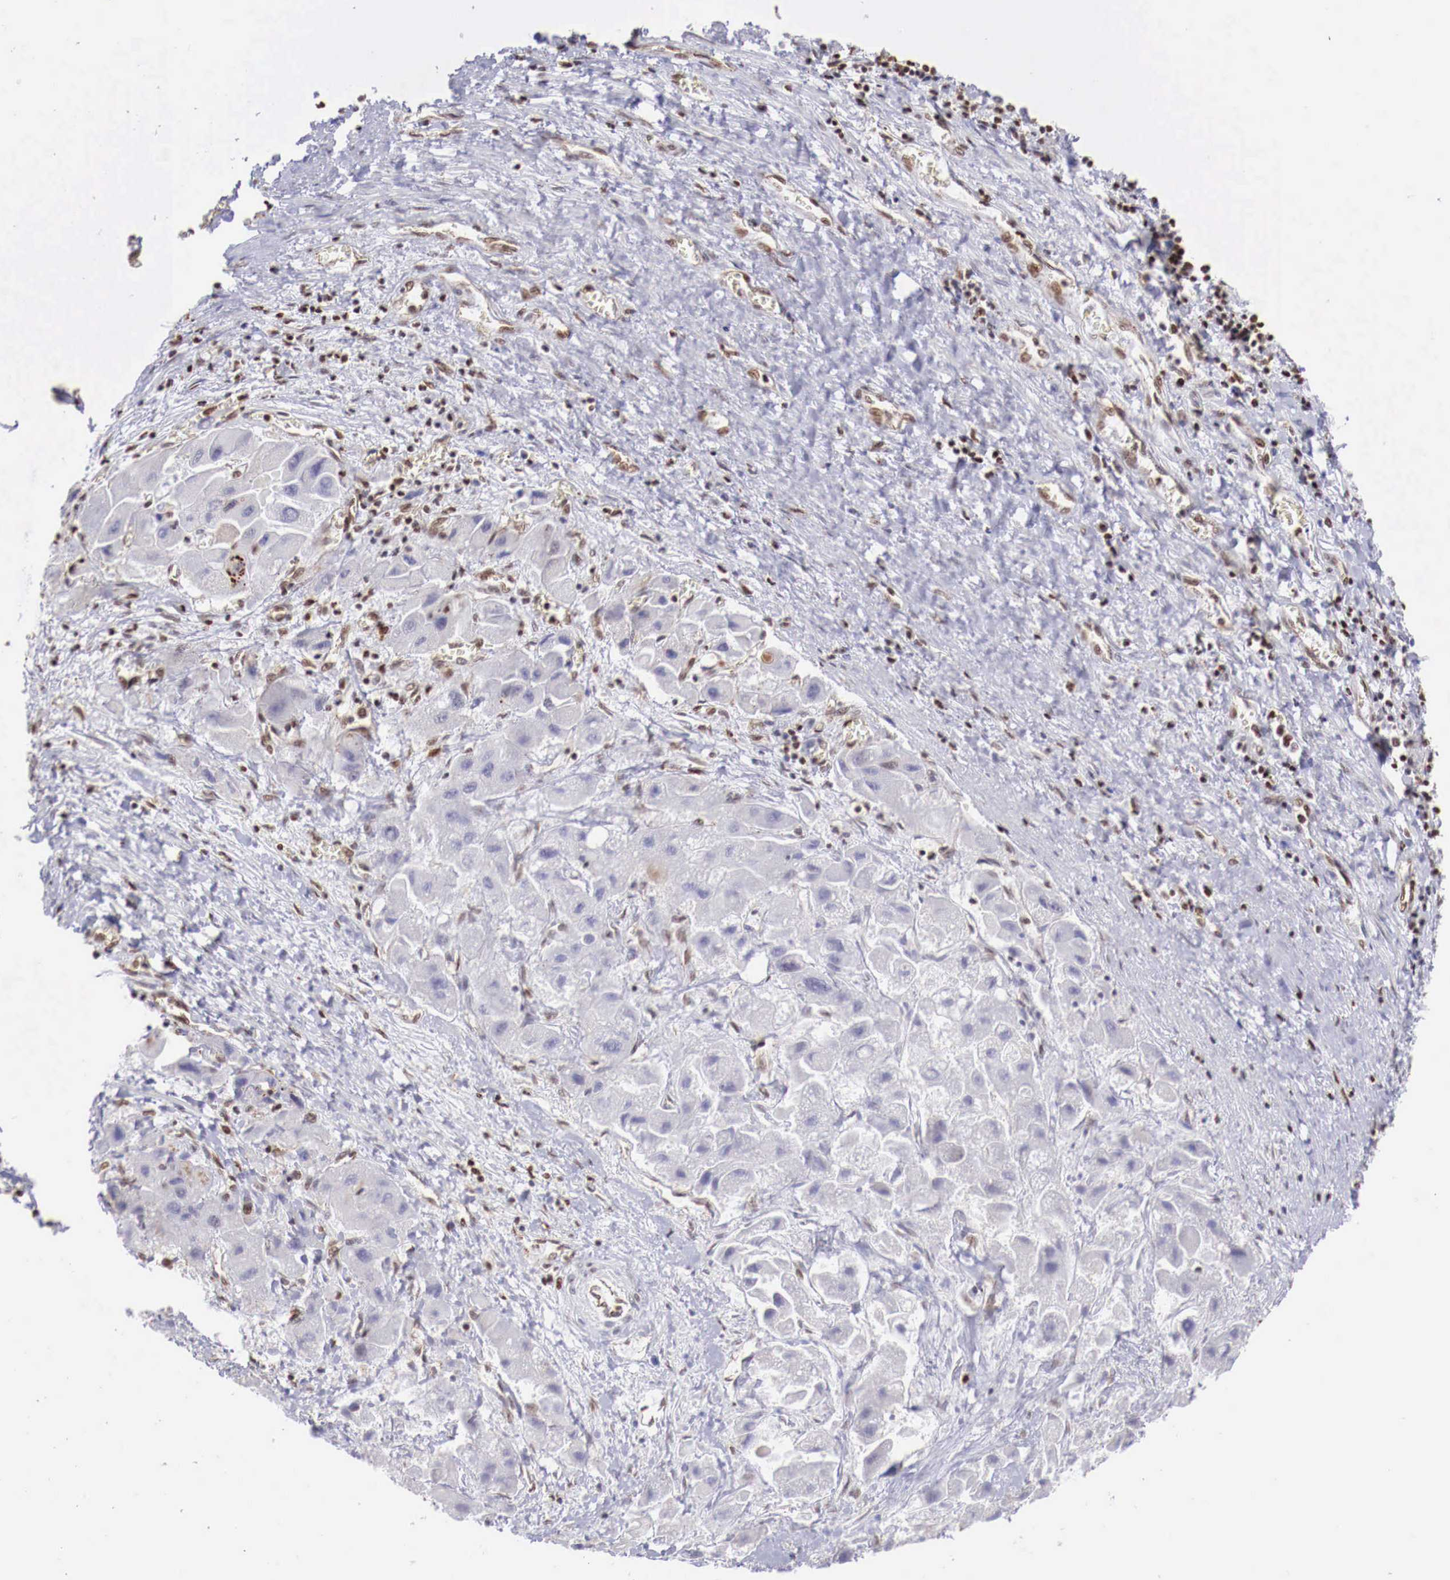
{"staining": {"intensity": "negative", "quantity": "none", "location": "none"}, "tissue": "liver cancer", "cell_type": "Tumor cells", "image_type": "cancer", "snomed": [{"axis": "morphology", "description": "Carcinoma, Hepatocellular, NOS"}, {"axis": "topography", "description": "Liver"}], "caption": "Immunohistochemistry of human hepatocellular carcinoma (liver) demonstrates no staining in tumor cells. Nuclei are stained in blue.", "gene": "MAX", "patient": {"sex": "male", "age": 24}}